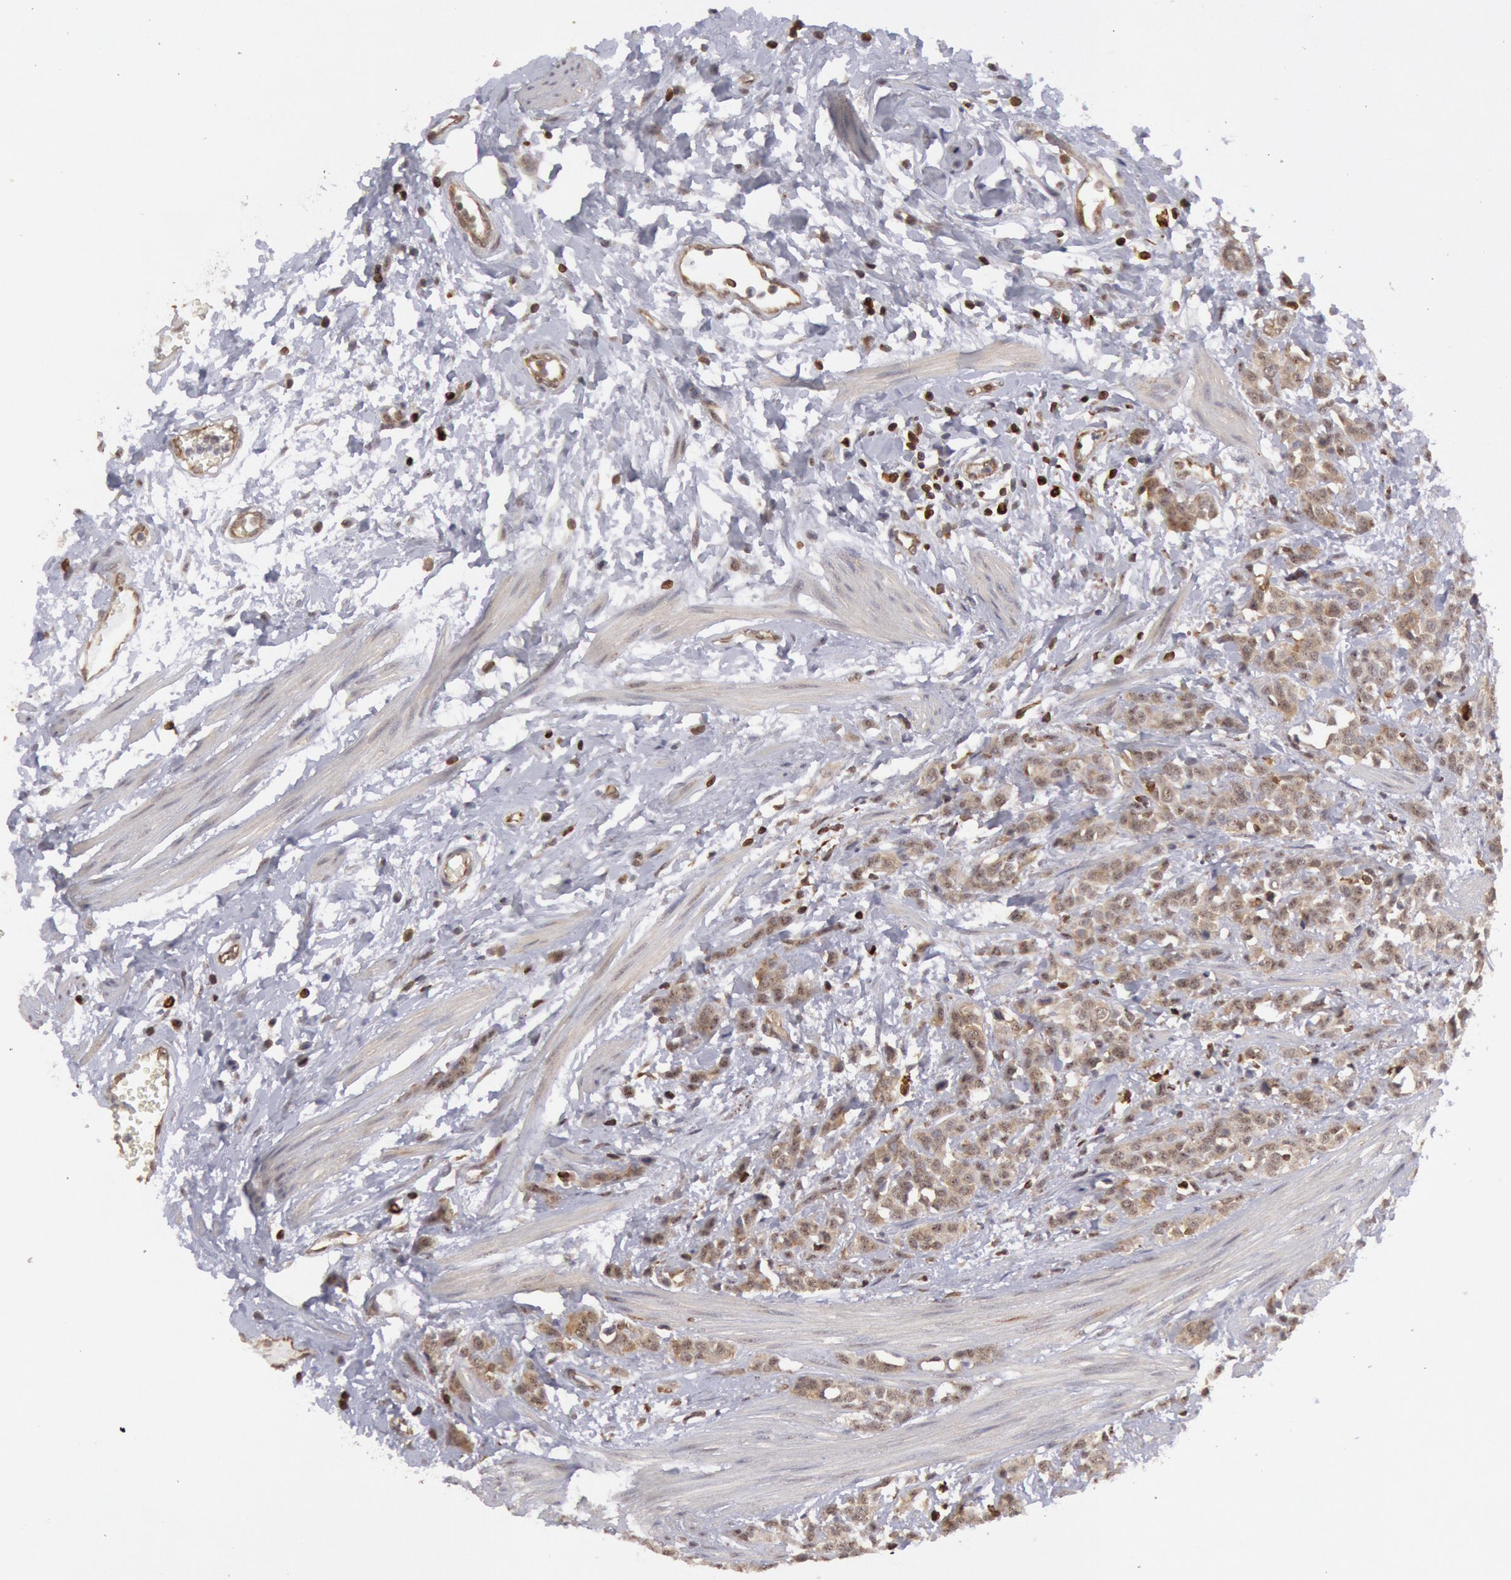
{"staining": {"intensity": "weak", "quantity": ">75%", "location": "cytoplasmic/membranous"}, "tissue": "urothelial cancer", "cell_type": "Tumor cells", "image_type": "cancer", "snomed": [{"axis": "morphology", "description": "Urothelial carcinoma, High grade"}, {"axis": "topography", "description": "Urinary bladder"}], "caption": "An immunohistochemistry photomicrograph of tumor tissue is shown. Protein staining in brown labels weak cytoplasmic/membranous positivity in urothelial cancer within tumor cells.", "gene": "TAP2", "patient": {"sex": "male", "age": 56}}